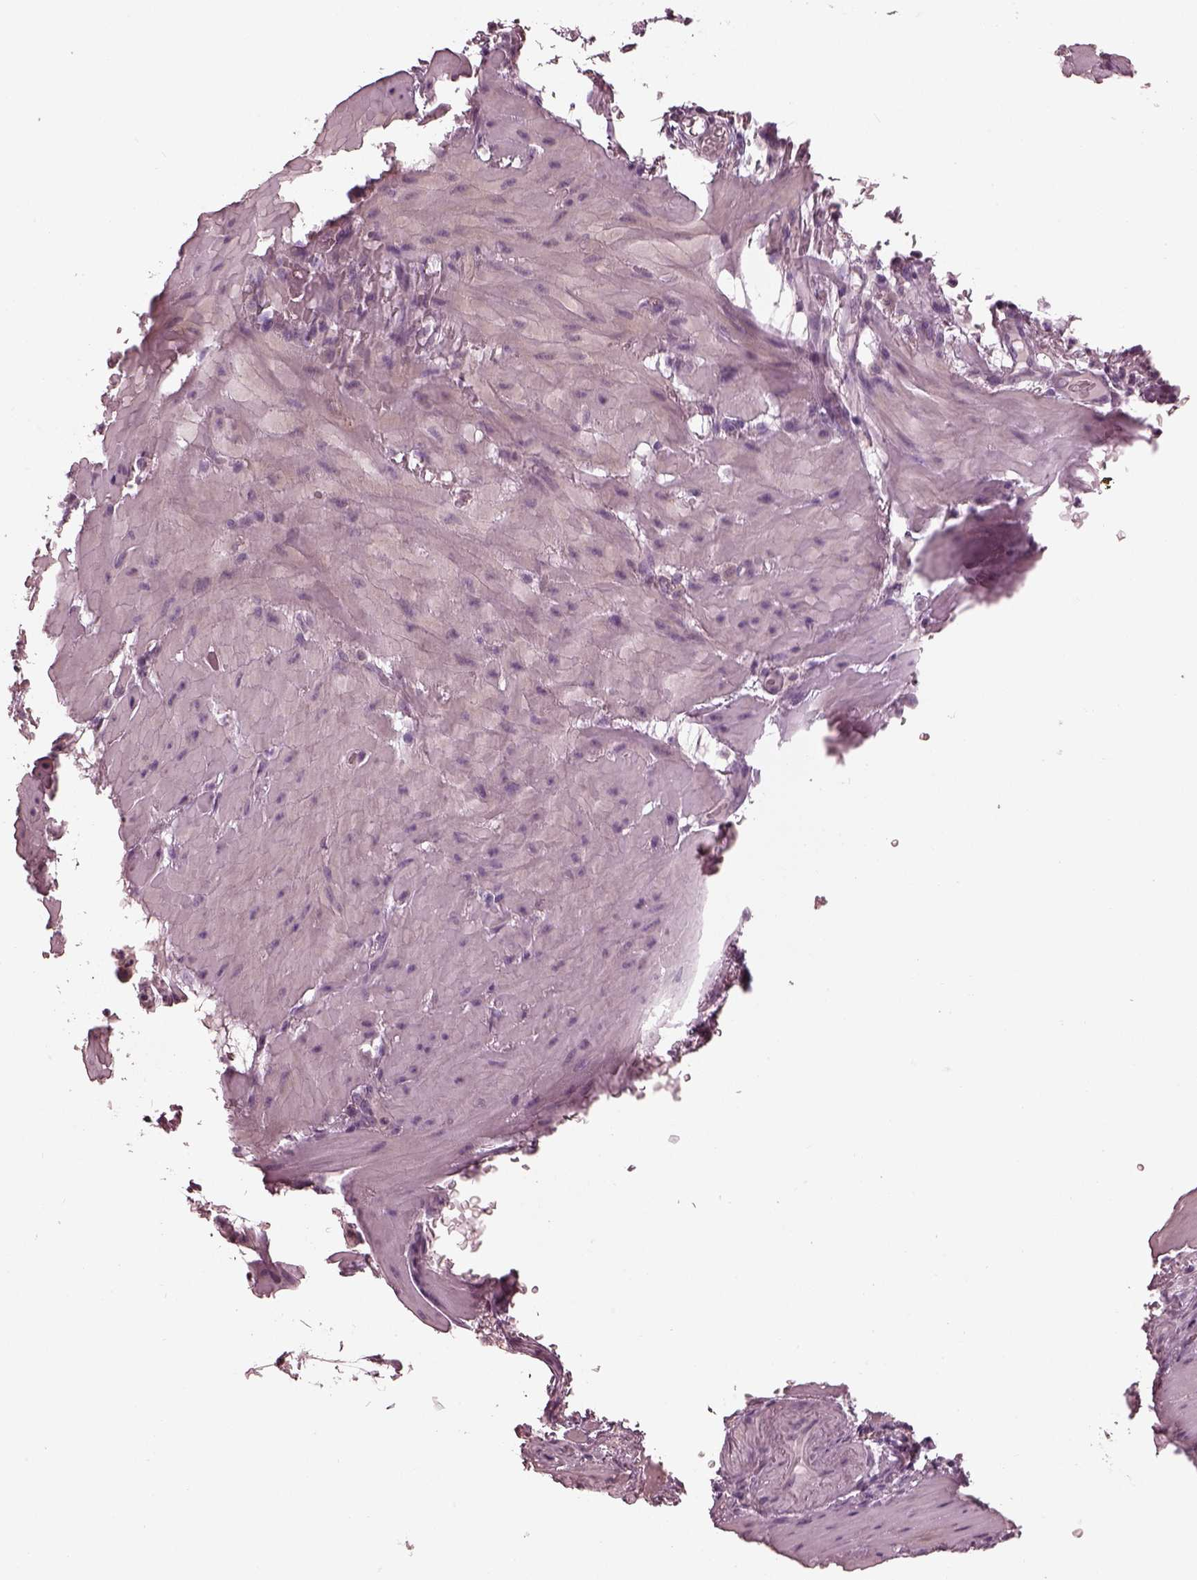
{"staining": {"intensity": "negative", "quantity": "none", "location": "none"}, "tissue": "stomach cancer", "cell_type": "Tumor cells", "image_type": "cancer", "snomed": [{"axis": "morphology", "description": "Normal tissue, NOS"}, {"axis": "morphology", "description": "Adenocarcinoma, NOS"}, {"axis": "topography", "description": "Esophagus"}, {"axis": "topography", "description": "Stomach, upper"}], "caption": "Protein analysis of adenocarcinoma (stomach) reveals no significant expression in tumor cells. (DAB immunohistochemistry (IHC) with hematoxylin counter stain).", "gene": "MIA", "patient": {"sex": "male", "age": 74}}